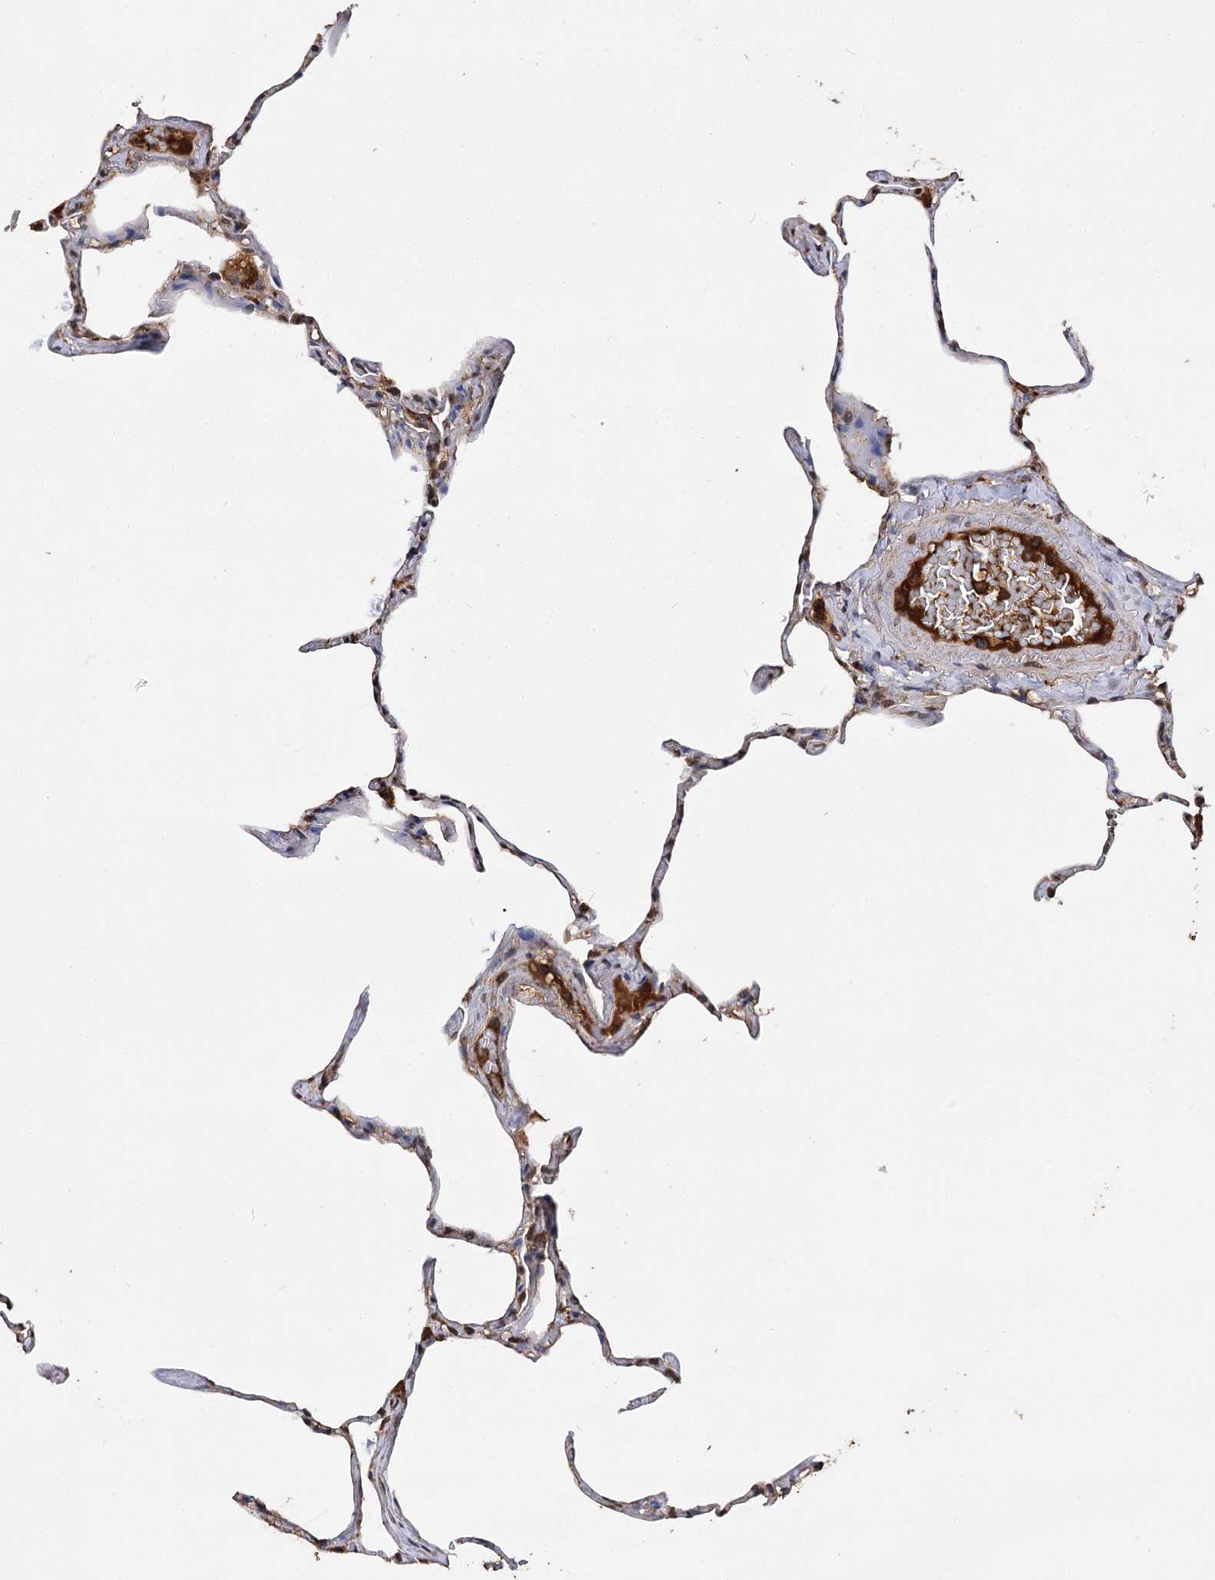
{"staining": {"intensity": "moderate", "quantity": ">75%", "location": "cytoplasmic/membranous"}, "tissue": "lung", "cell_type": "Alveolar cells", "image_type": "normal", "snomed": [{"axis": "morphology", "description": "Normal tissue, NOS"}, {"axis": "topography", "description": "Lung"}], "caption": "An IHC micrograph of benign tissue is shown. Protein staining in brown highlights moderate cytoplasmic/membranous positivity in lung within alveolar cells.", "gene": "ARL13A", "patient": {"sex": "male", "age": 65}}